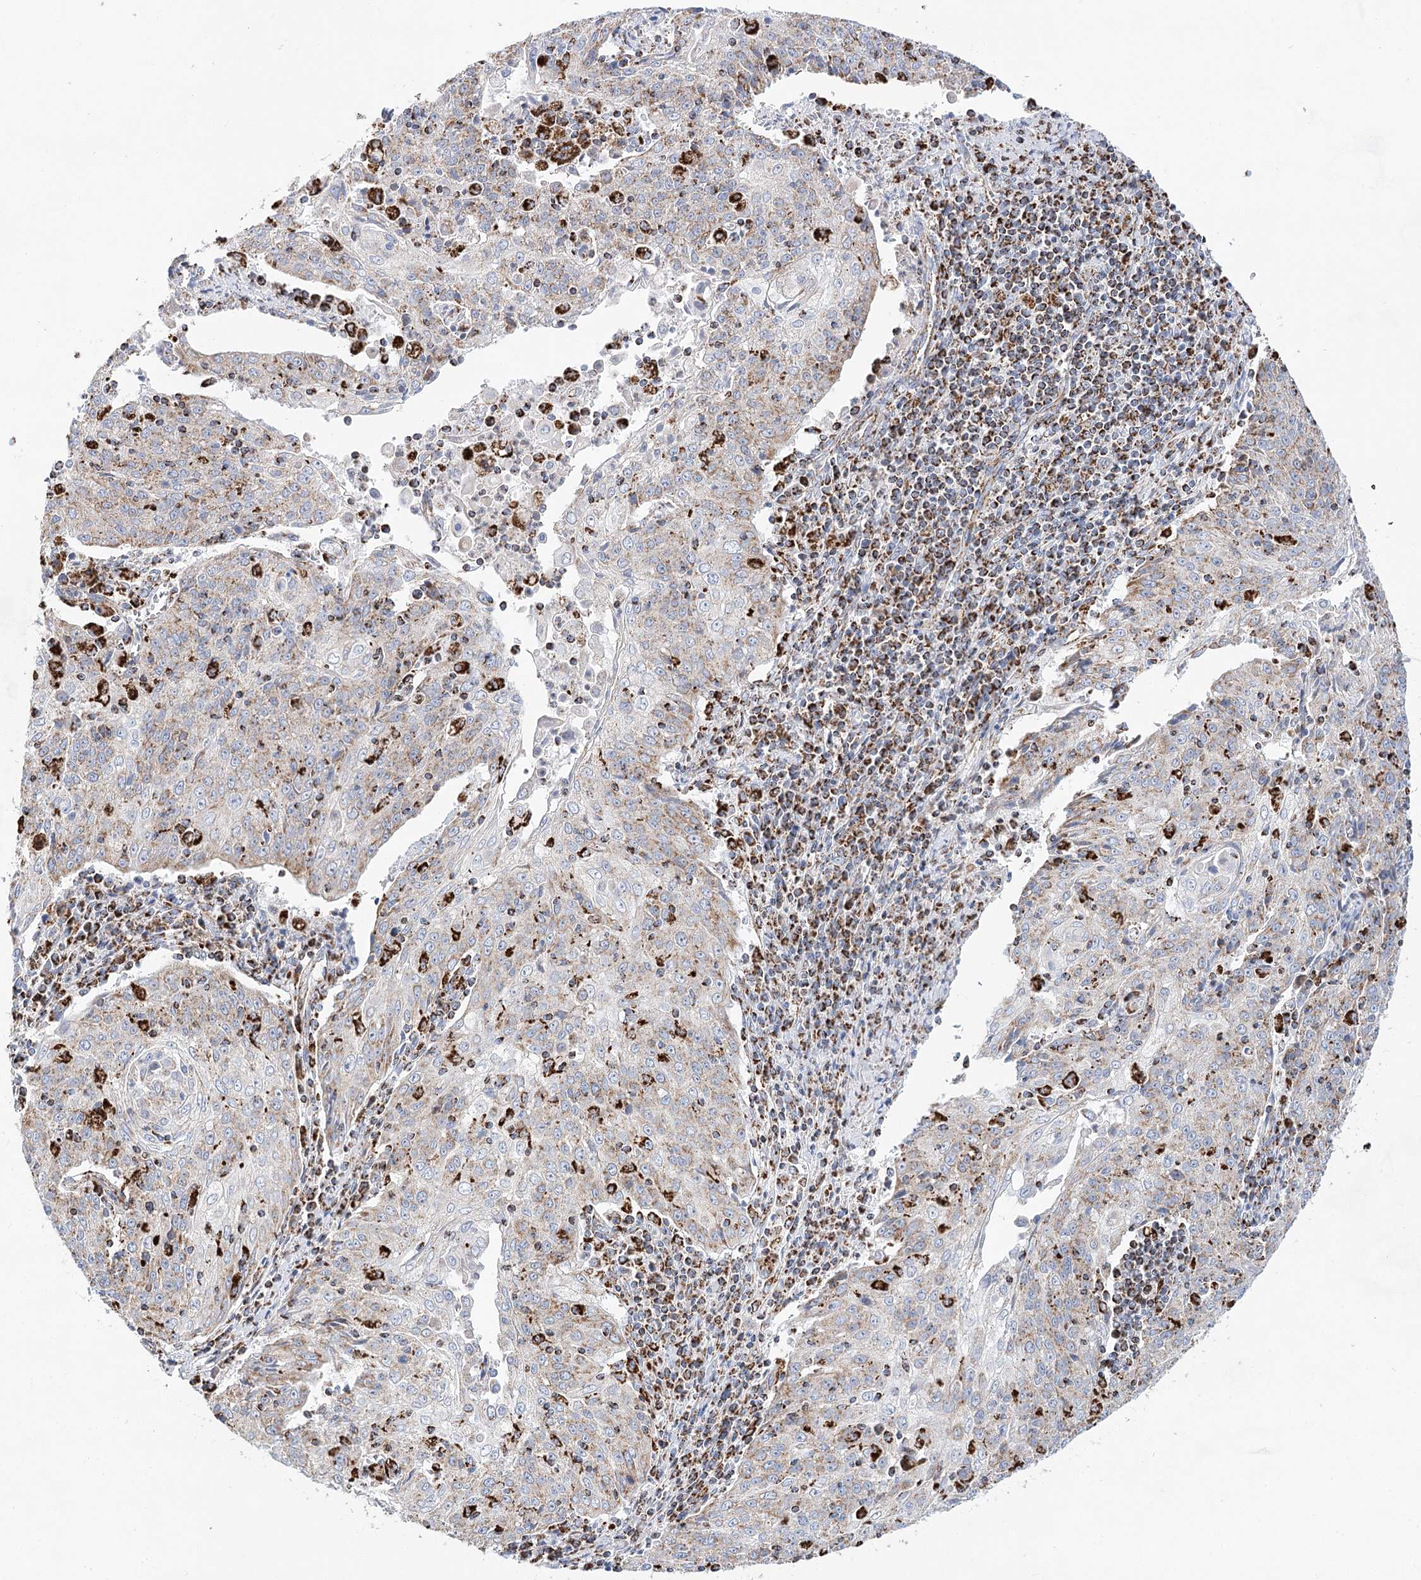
{"staining": {"intensity": "weak", "quantity": "25%-75%", "location": "cytoplasmic/membranous"}, "tissue": "cervical cancer", "cell_type": "Tumor cells", "image_type": "cancer", "snomed": [{"axis": "morphology", "description": "Squamous cell carcinoma, NOS"}, {"axis": "topography", "description": "Cervix"}], "caption": "The immunohistochemical stain shows weak cytoplasmic/membranous positivity in tumor cells of squamous cell carcinoma (cervical) tissue.", "gene": "NADK2", "patient": {"sex": "female", "age": 48}}